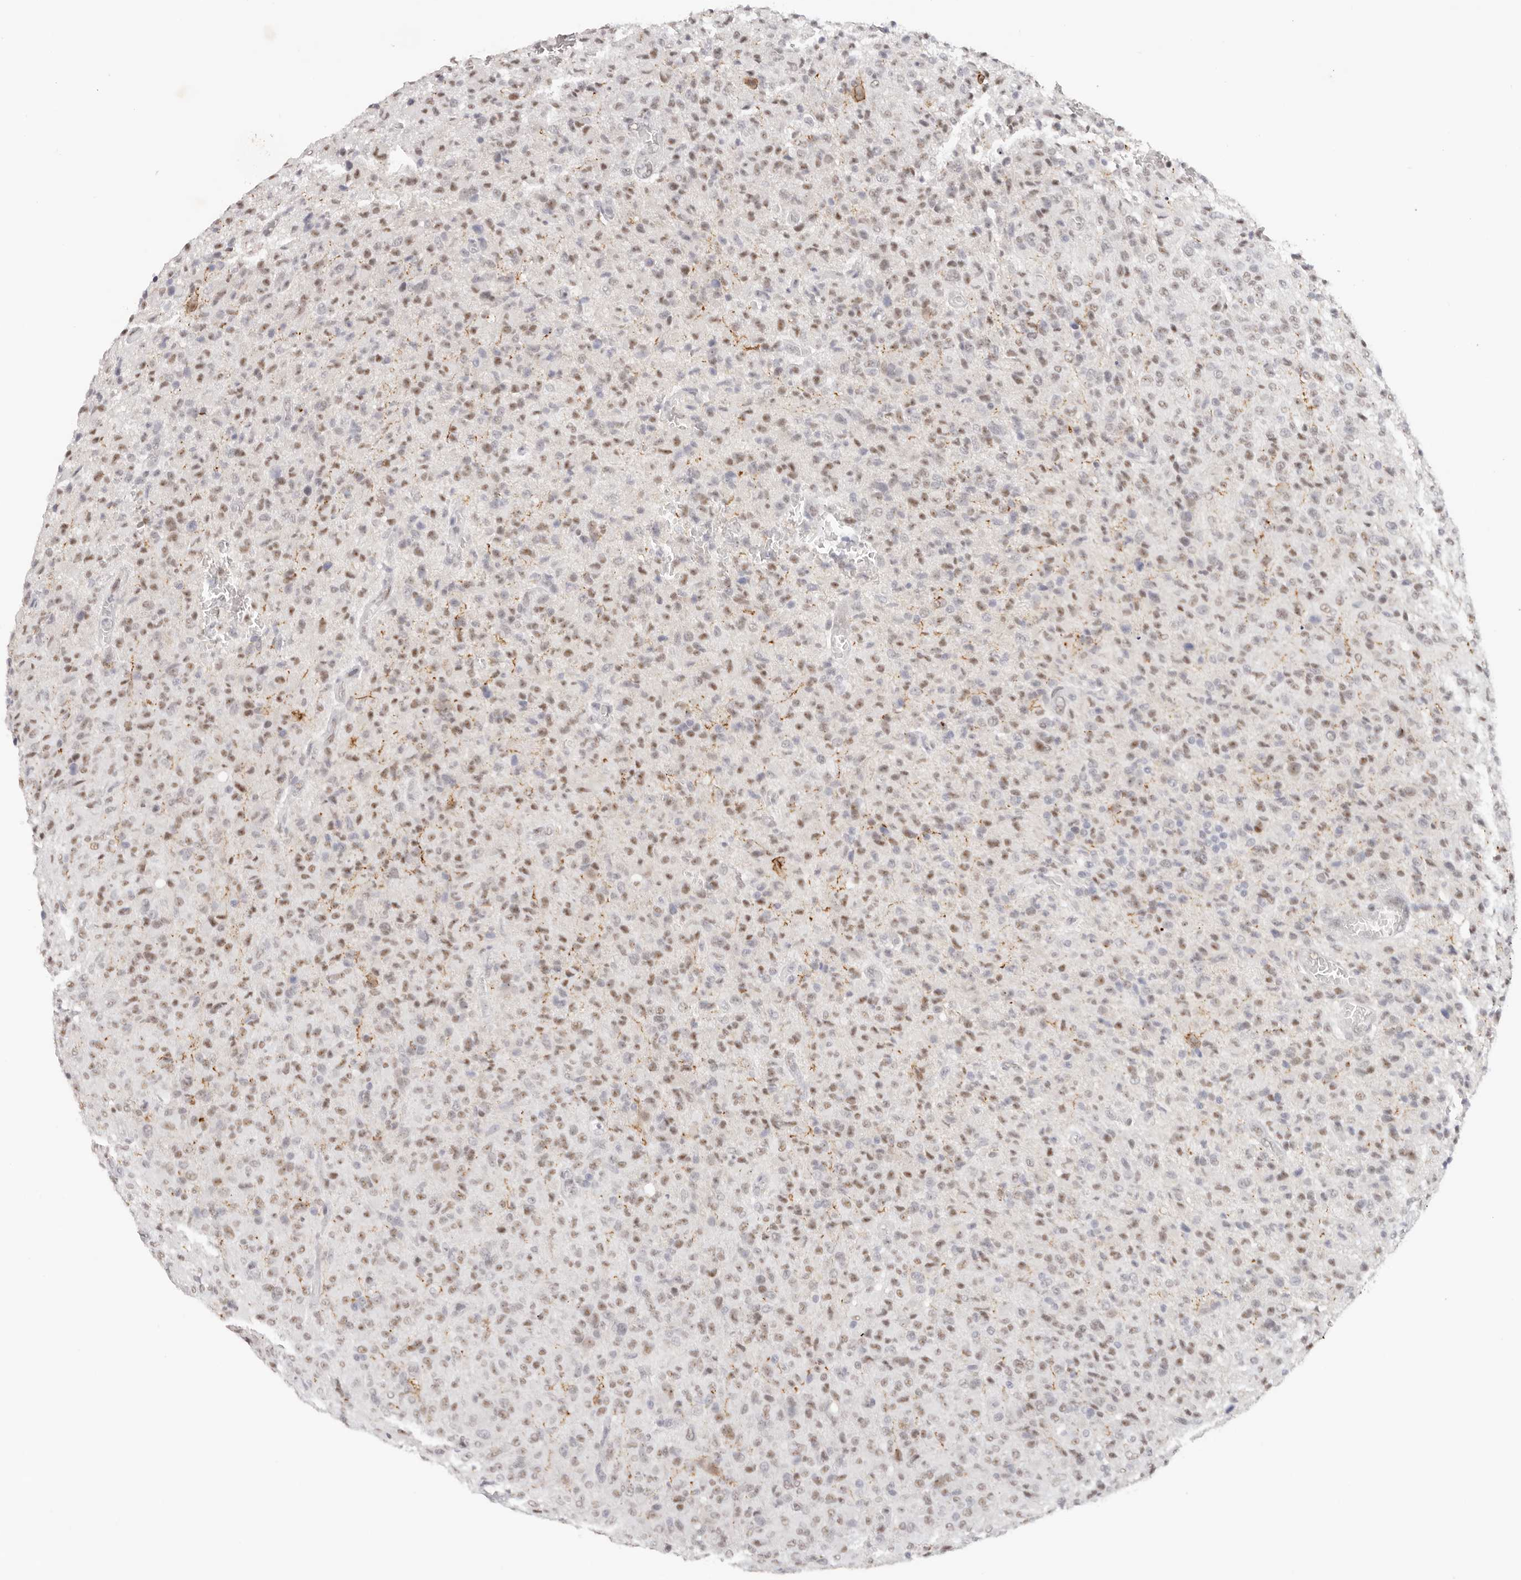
{"staining": {"intensity": "moderate", "quantity": "25%-75%", "location": "nuclear"}, "tissue": "glioma", "cell_type": "Tumor cells", "image_type": "cancer", "snomed": [{"axis": "morphology", "description": "Glioma, malignant, High grade"}, {"axis": "topography", "description": "Brain"}], "caption": "Human malignant high-grade glioma stained for a protein (brown) demonstrates moderate nuclear positive staining in about 25%-75% of tumor cells.", "gene": "LARP7", "patient": {"sex": "female", "age": 57}}